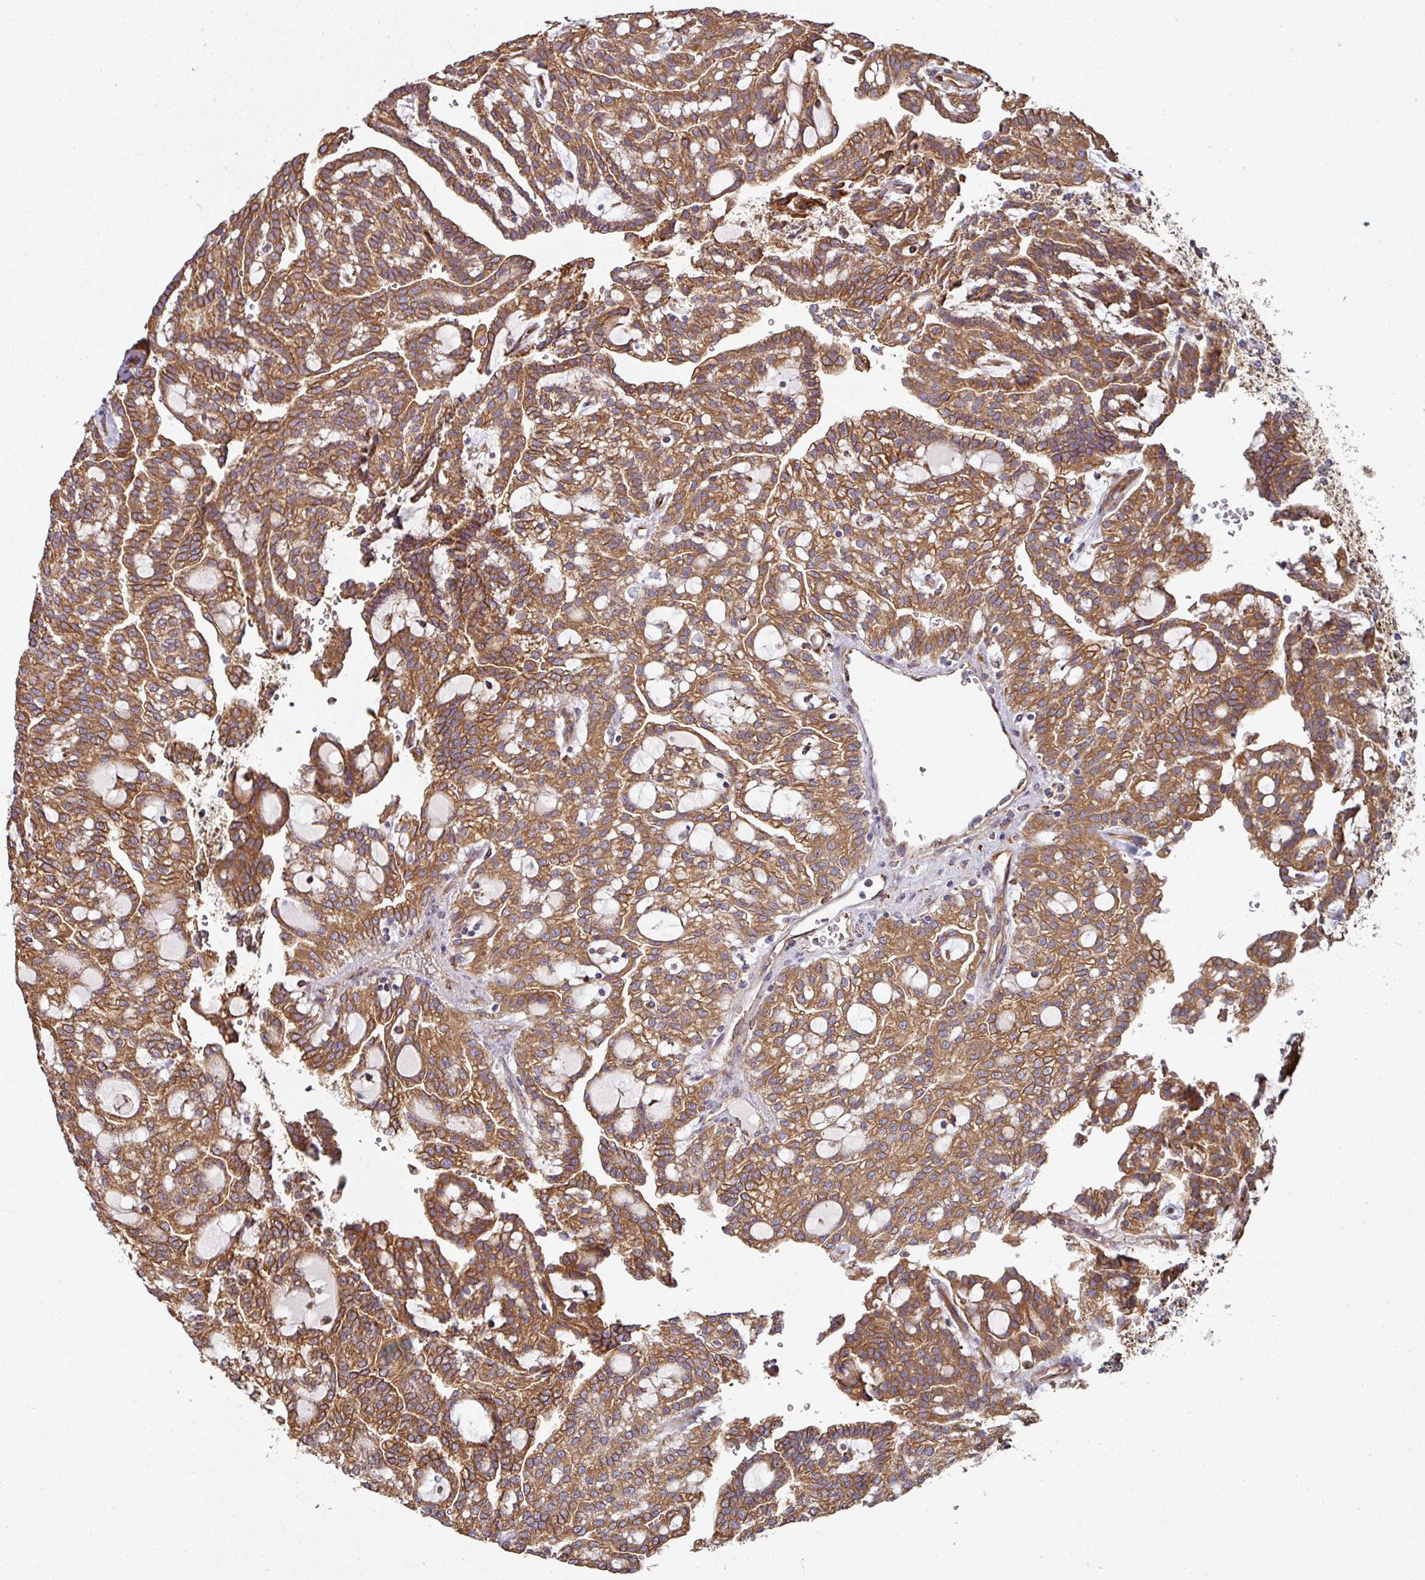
{"staining": {"intensity": "strong", "quantity": ">75%", "location": "cytoplasmic/membranous"}, "tissue": "renal cancer", "cell_type": "Tumor cells", "image_type": "cancer", "snomed": [{"axis": "morphology", "description": "Adenocarcinoma, NOS"}, {"axis": "topography", "description": "Kidney"}], "caption": "A high amount of strong cytoplasmic/membranous expression is seen in about >75% of tumor cells in renal adenocarcinoma tissue.", "gene": "FAT4", "patient": {"sex": "male", "age": 63}}